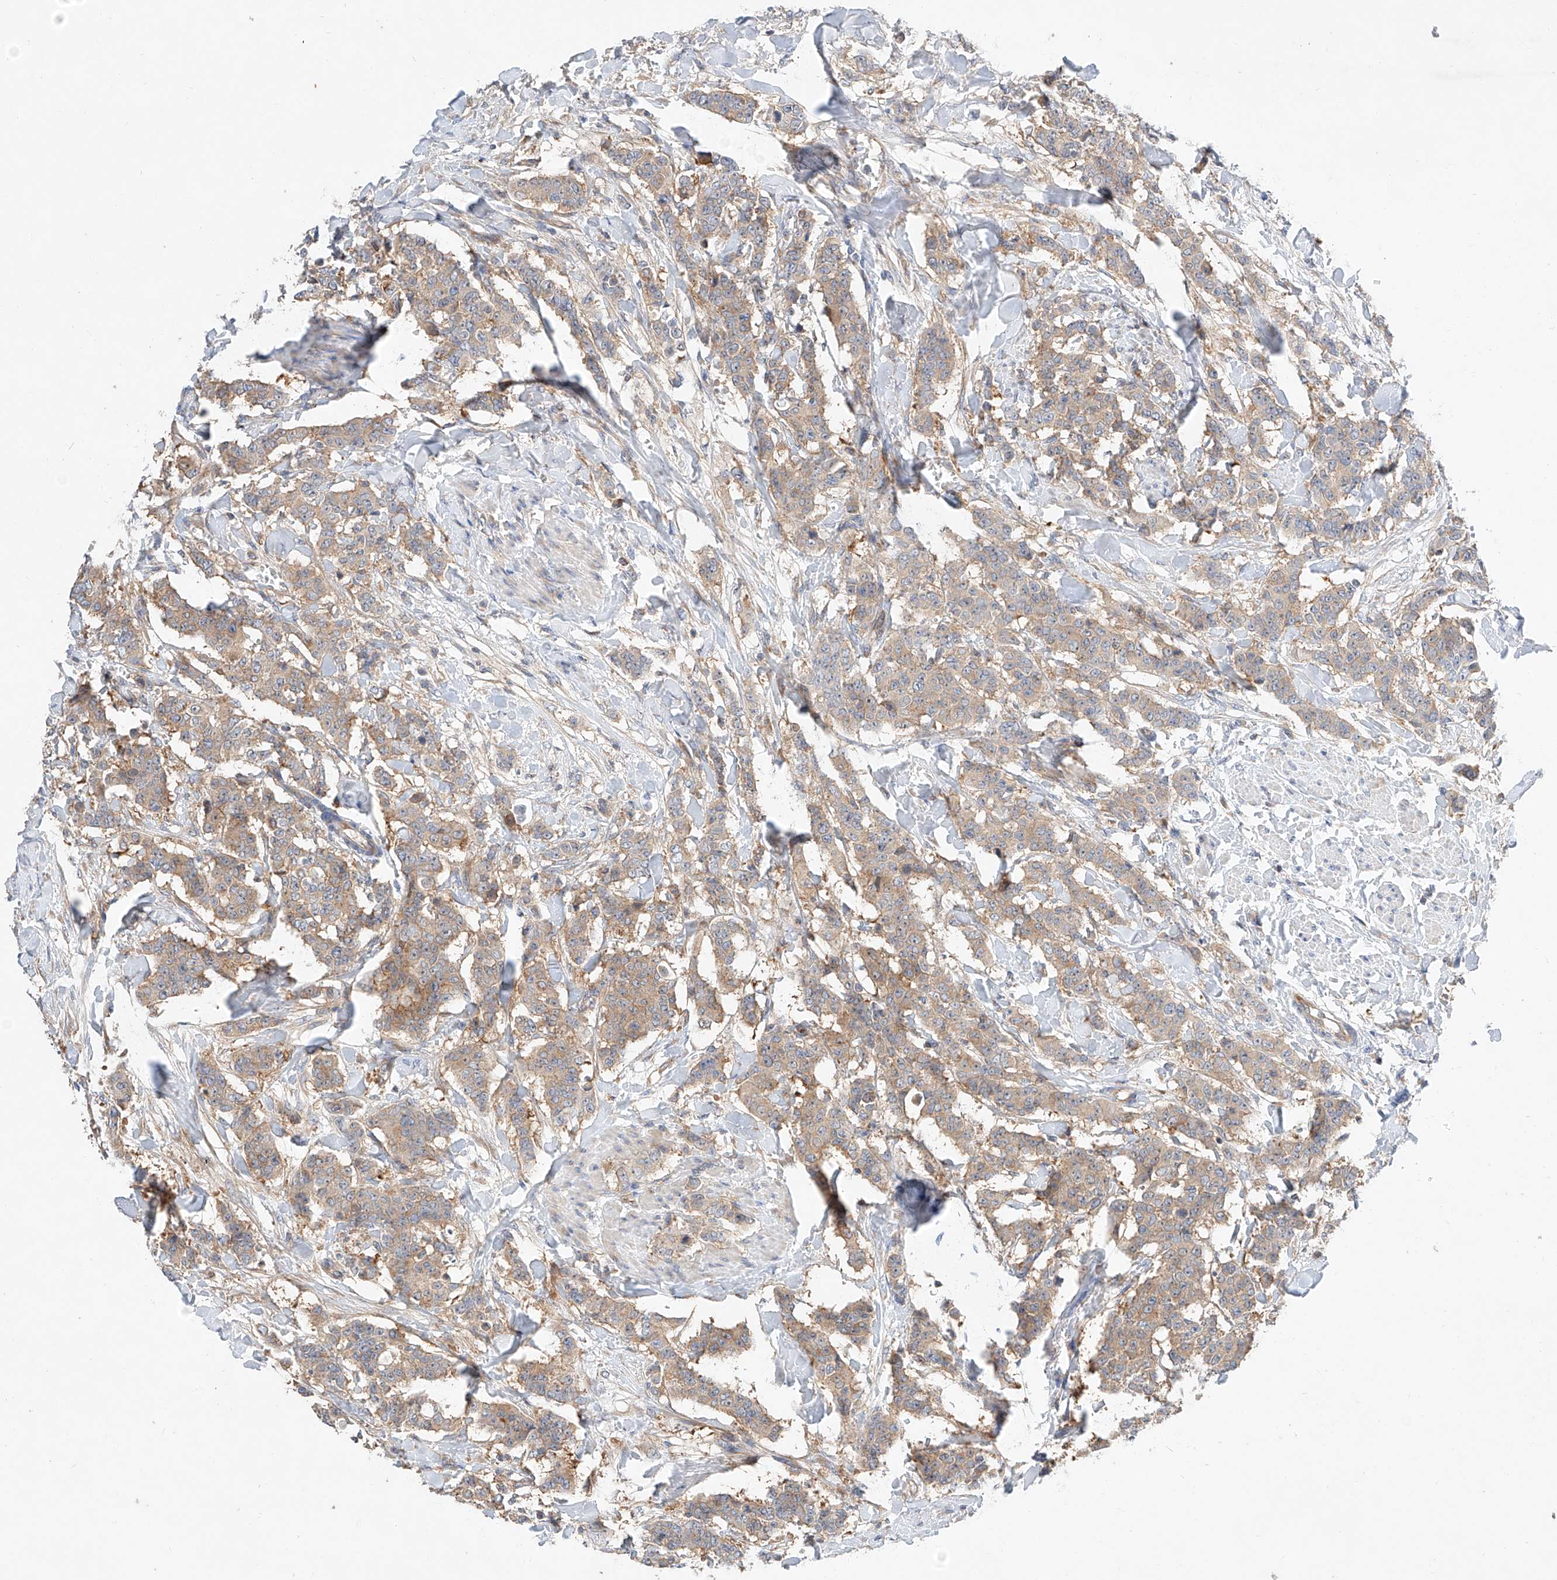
{"staining": {"intensity": "moderate", "quantity": ">75%", "location": "cytoplasmic/membranous"}, "tissue": "breast cancer", "cell_type": "Tumor cells", "image_type": "cancer", "snomed": [{"axis": "morphology", "description": "Duct carcinoma"}, {"axis": "topography", "description": "Breast"}], "caption": "DAB (3,3'-diaminobenzidine) immunohistochemical staining of human breast intraductal carcinoma demonstrates moderate cytoplasmic/membranous protein positivity in approximately >75% of tumor cells.", "gene": "RUSC1", "patient": {"sex": "female", "age": 40}}